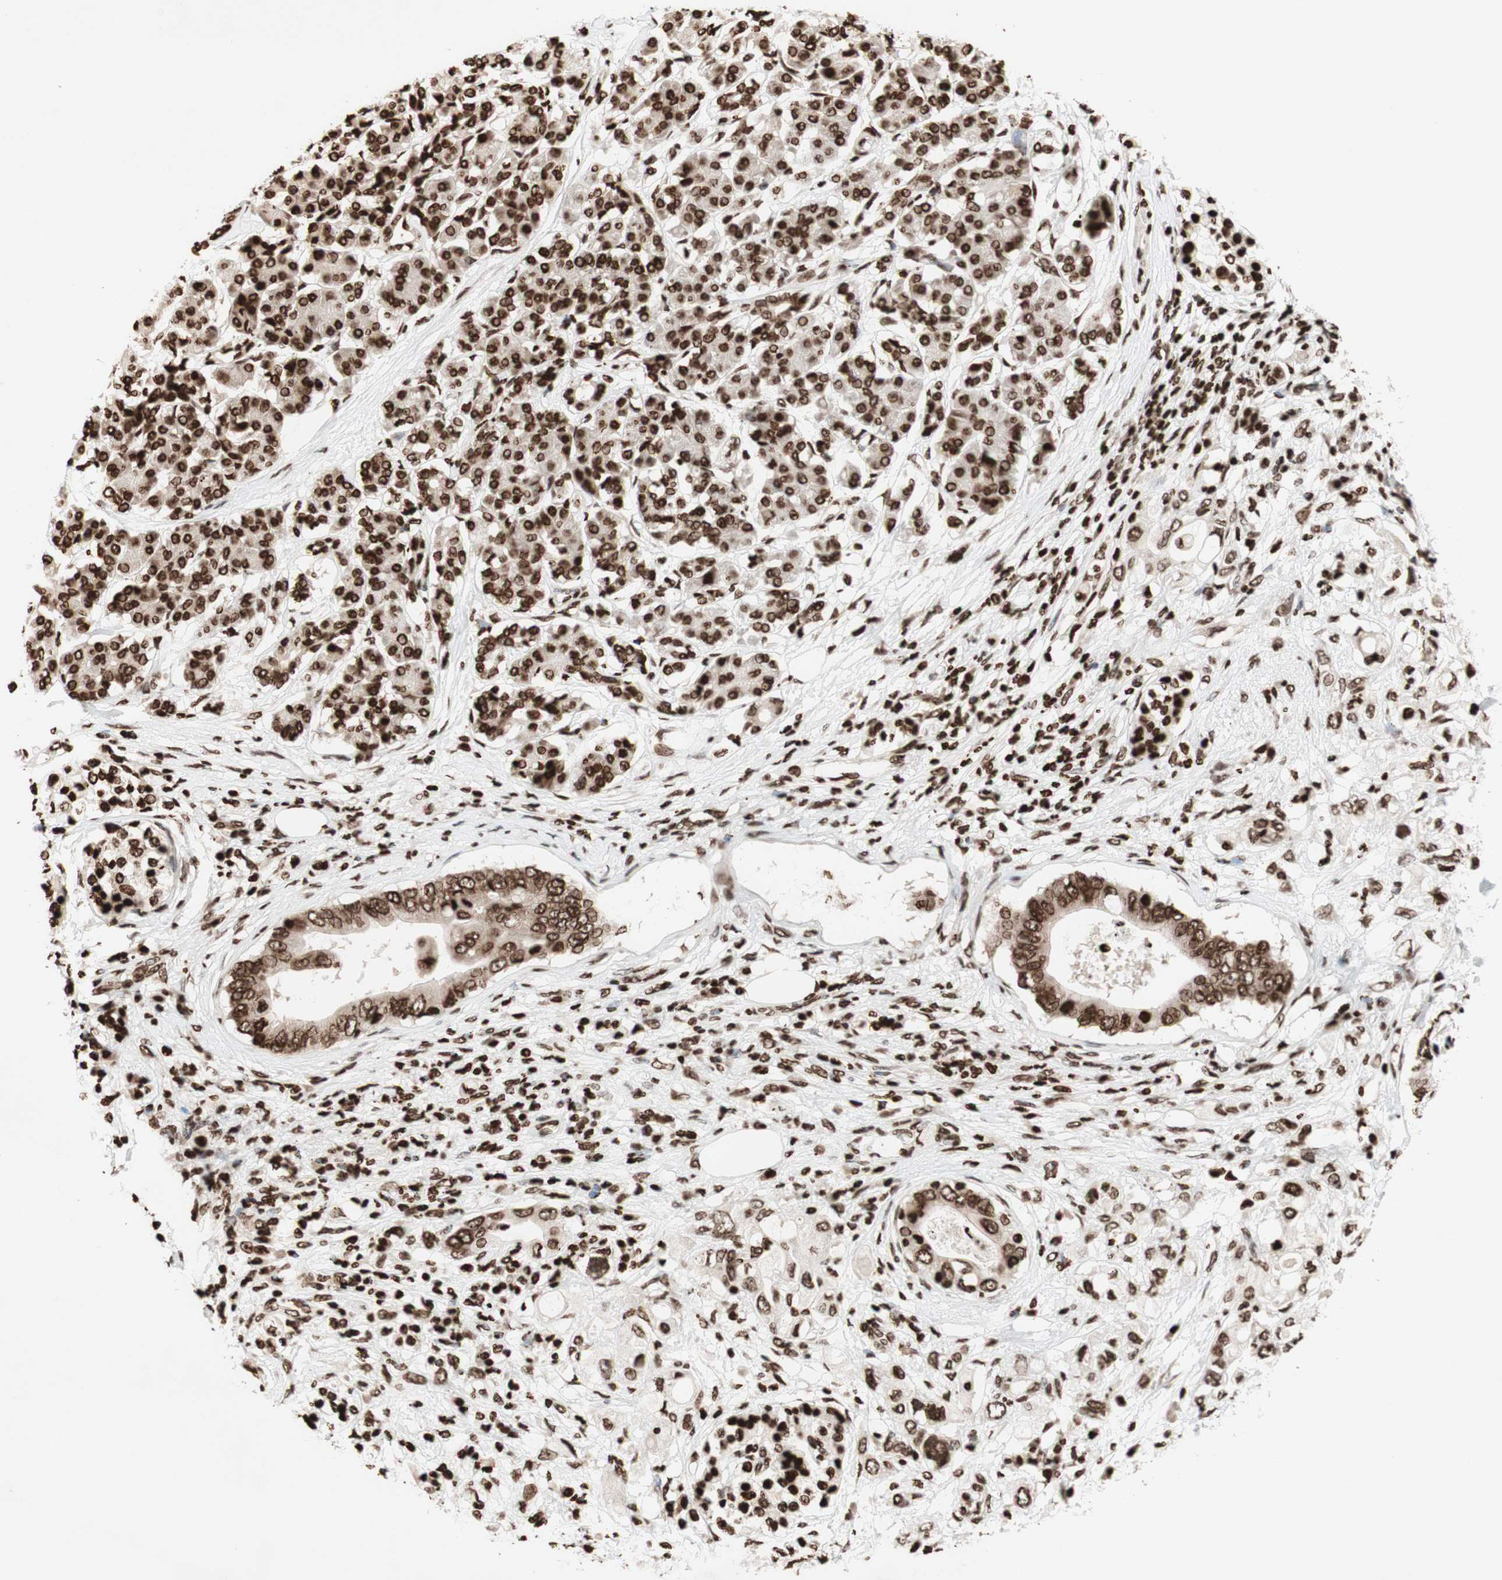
{"staining": {"intensity": "strong", "quantity": ">75%", "location": "nuclear"}, "tissue": "pancreatic cancer", "cell_type": "Tumor cells", "image_type": "cancer", "snomed": [{"axis": "morphology", "description": "Adenocarcinoma, NOS"}, {"axis": "topography", "description": "Pancreas"}], "caption": "This is a histology image of immunohistochemistry (IHC) staining of pancreatic cancer, which shows strong positivity in the nuclear of tumor cells.", "gene": "NCOA3", "patient": {"sex": "female", "age": 56}}